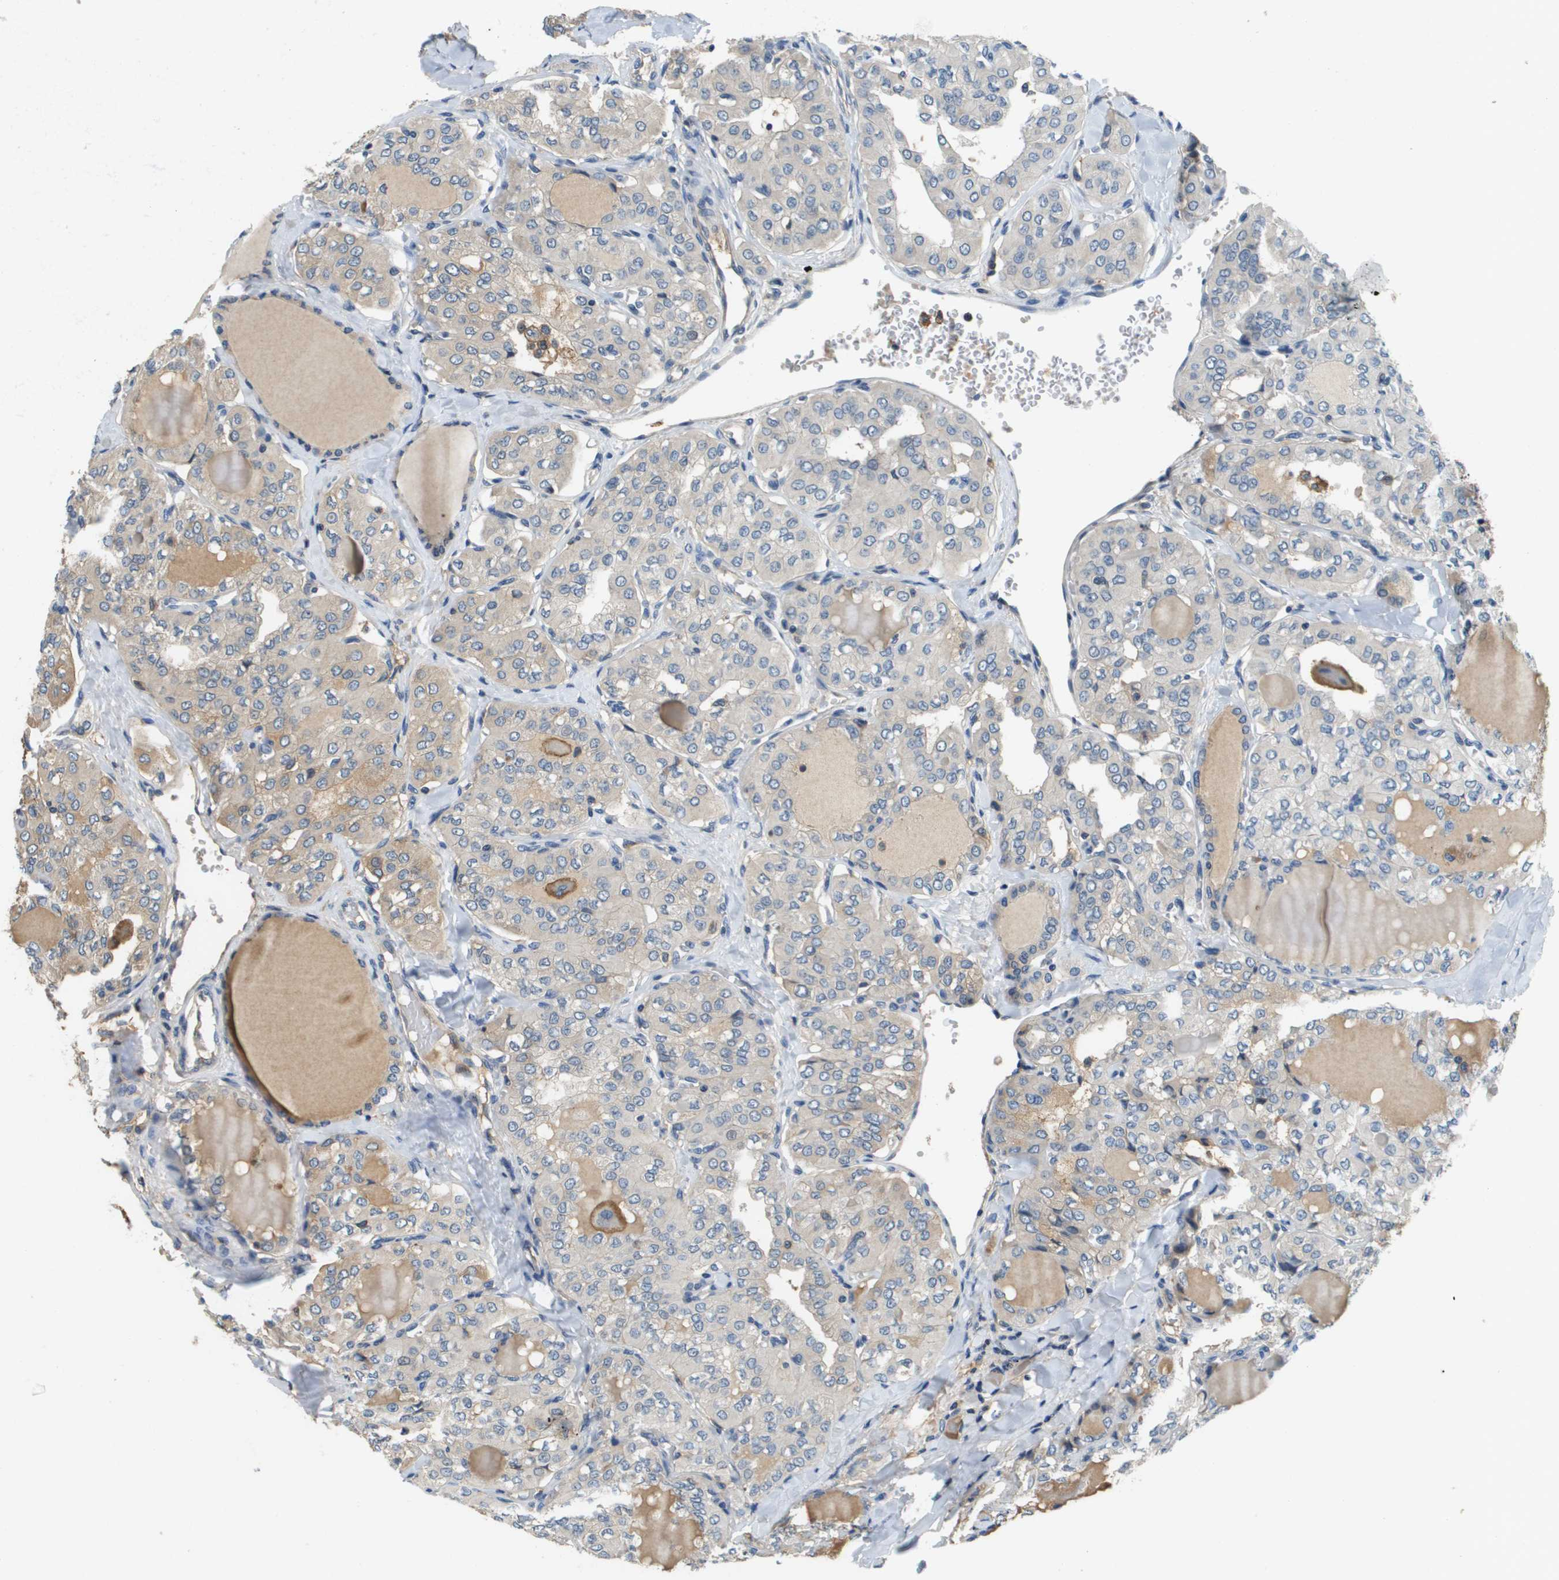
{"staining": {"intensity": "negative", "quantity": "none", "location": "none"}, "tissue": "thyroid cancer", "cell_type": "Tumor cells", "image_type": "cancer", "snomed": [{"axis": "morphology", "description": "Papillary adenocarcinoma, NOS"}, {"axis": "topography", "description": "Thyroid gland"}], "caption": "A photomicrograph of thyroid cancer stained for a protein displays no brown staining in tumor cells. The staining was performed using DAB (3,3'-diaminobenzidine) to visualize the protein expression in brown, while the nuclei were stained in blue with hematoxylin (Magnification: 20x).", "gene": "SLC16A3", "patient": {"sex": "male", "age": 20}}